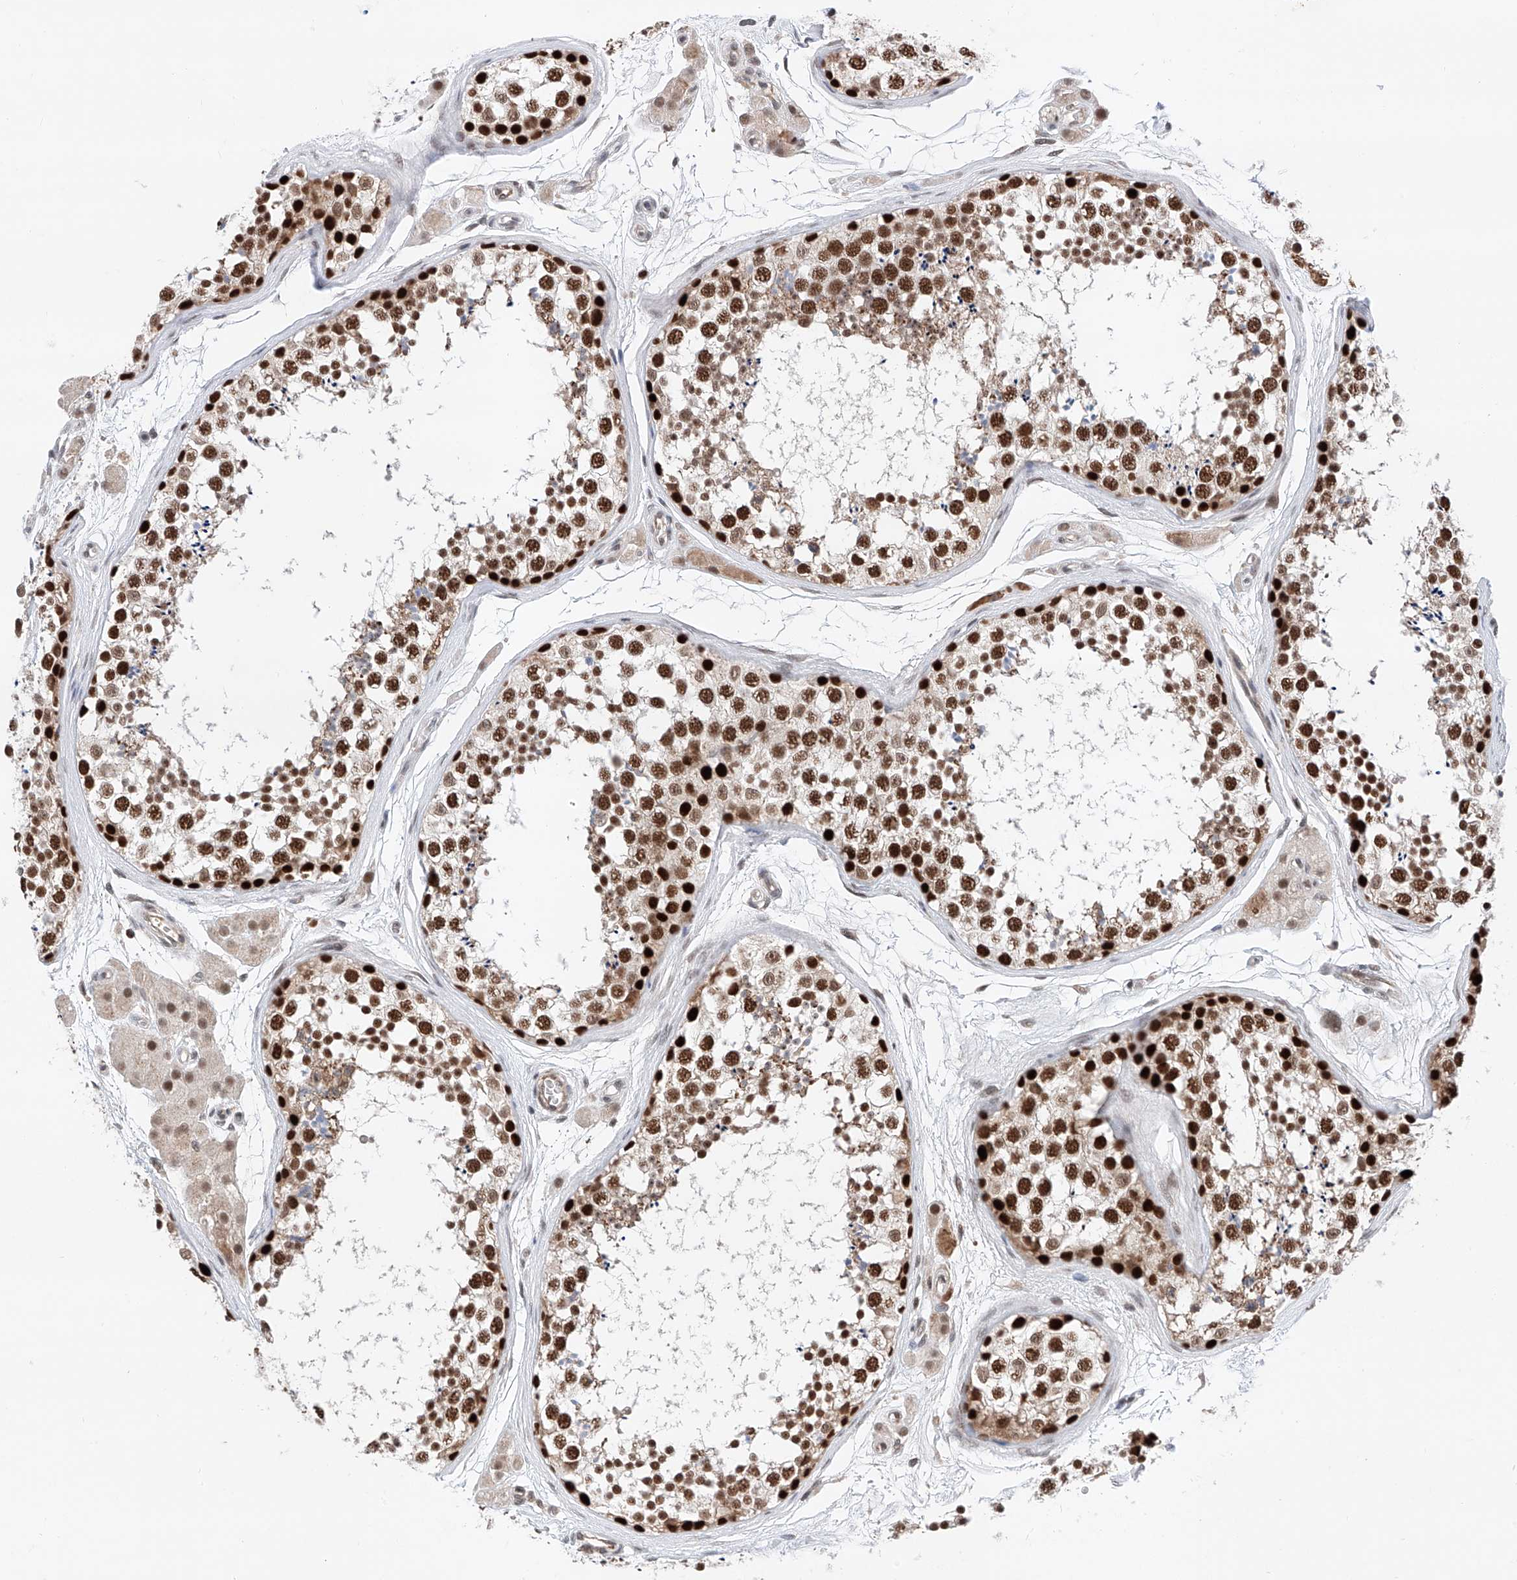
{"staining": {"intensity": "strong", "quantity": ">75%", "location": "nuclear"}, "tissue": "testis", "cell_type": "Cells in seminiferous ducts", "image_type": "normal", "snomed": [{"axis": "morphology", "description": "Normal tissue, NOS"}, {"axis": "topography", "description": "Testis"}], "caption": "IHC of benign human testis reveals high levels of strong nuclear expression in about >75% of cells in seminiferous ducts.", "gene": "SNRNP200", "patient": {"sex": "male", "age": 56}}